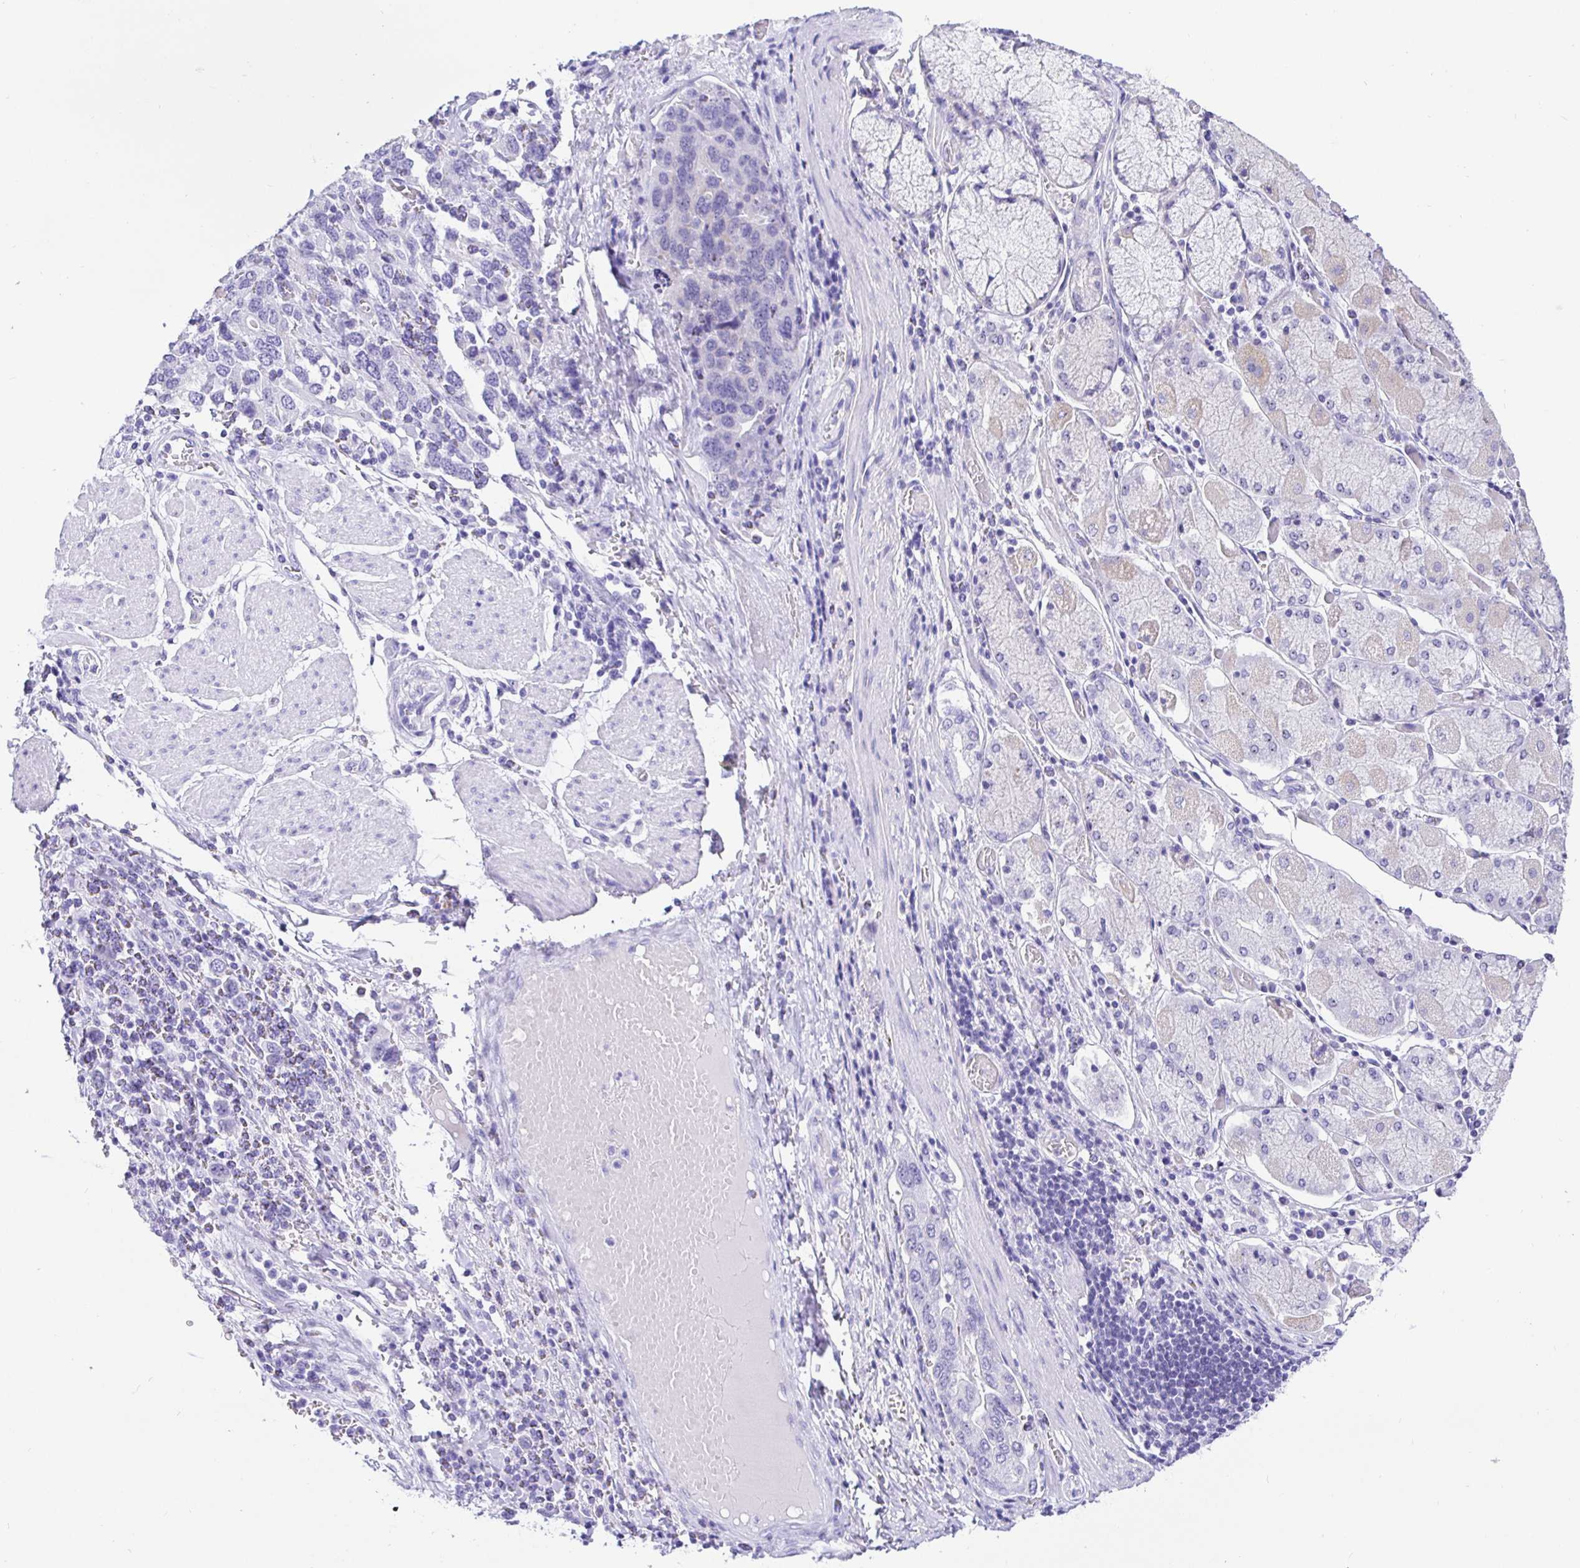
{"staining": {"intensity": "negative", "quantity": "none", "location": "none"}, "tissue": "stomach cancer", "cell_type": "Tumor cells", "image_type": "cancer", "snomed": [{"axis": "morphology", "description": "Adenocarcinoma, NOS"}, {"axis": "topography", "description": "Stomach, upper"}, {"axis": "topography", "description": "Stomach"}], "caption": "Tumor cells are negative for brown protein staining in stomach adenocarcinoma. (DAB (3,3'-diaminobenzidine) IHC visualized using brightfield microscopy, high magnification).", "gene": "PRAMEF19", "patient": {"sex": "male", "age": 62}}